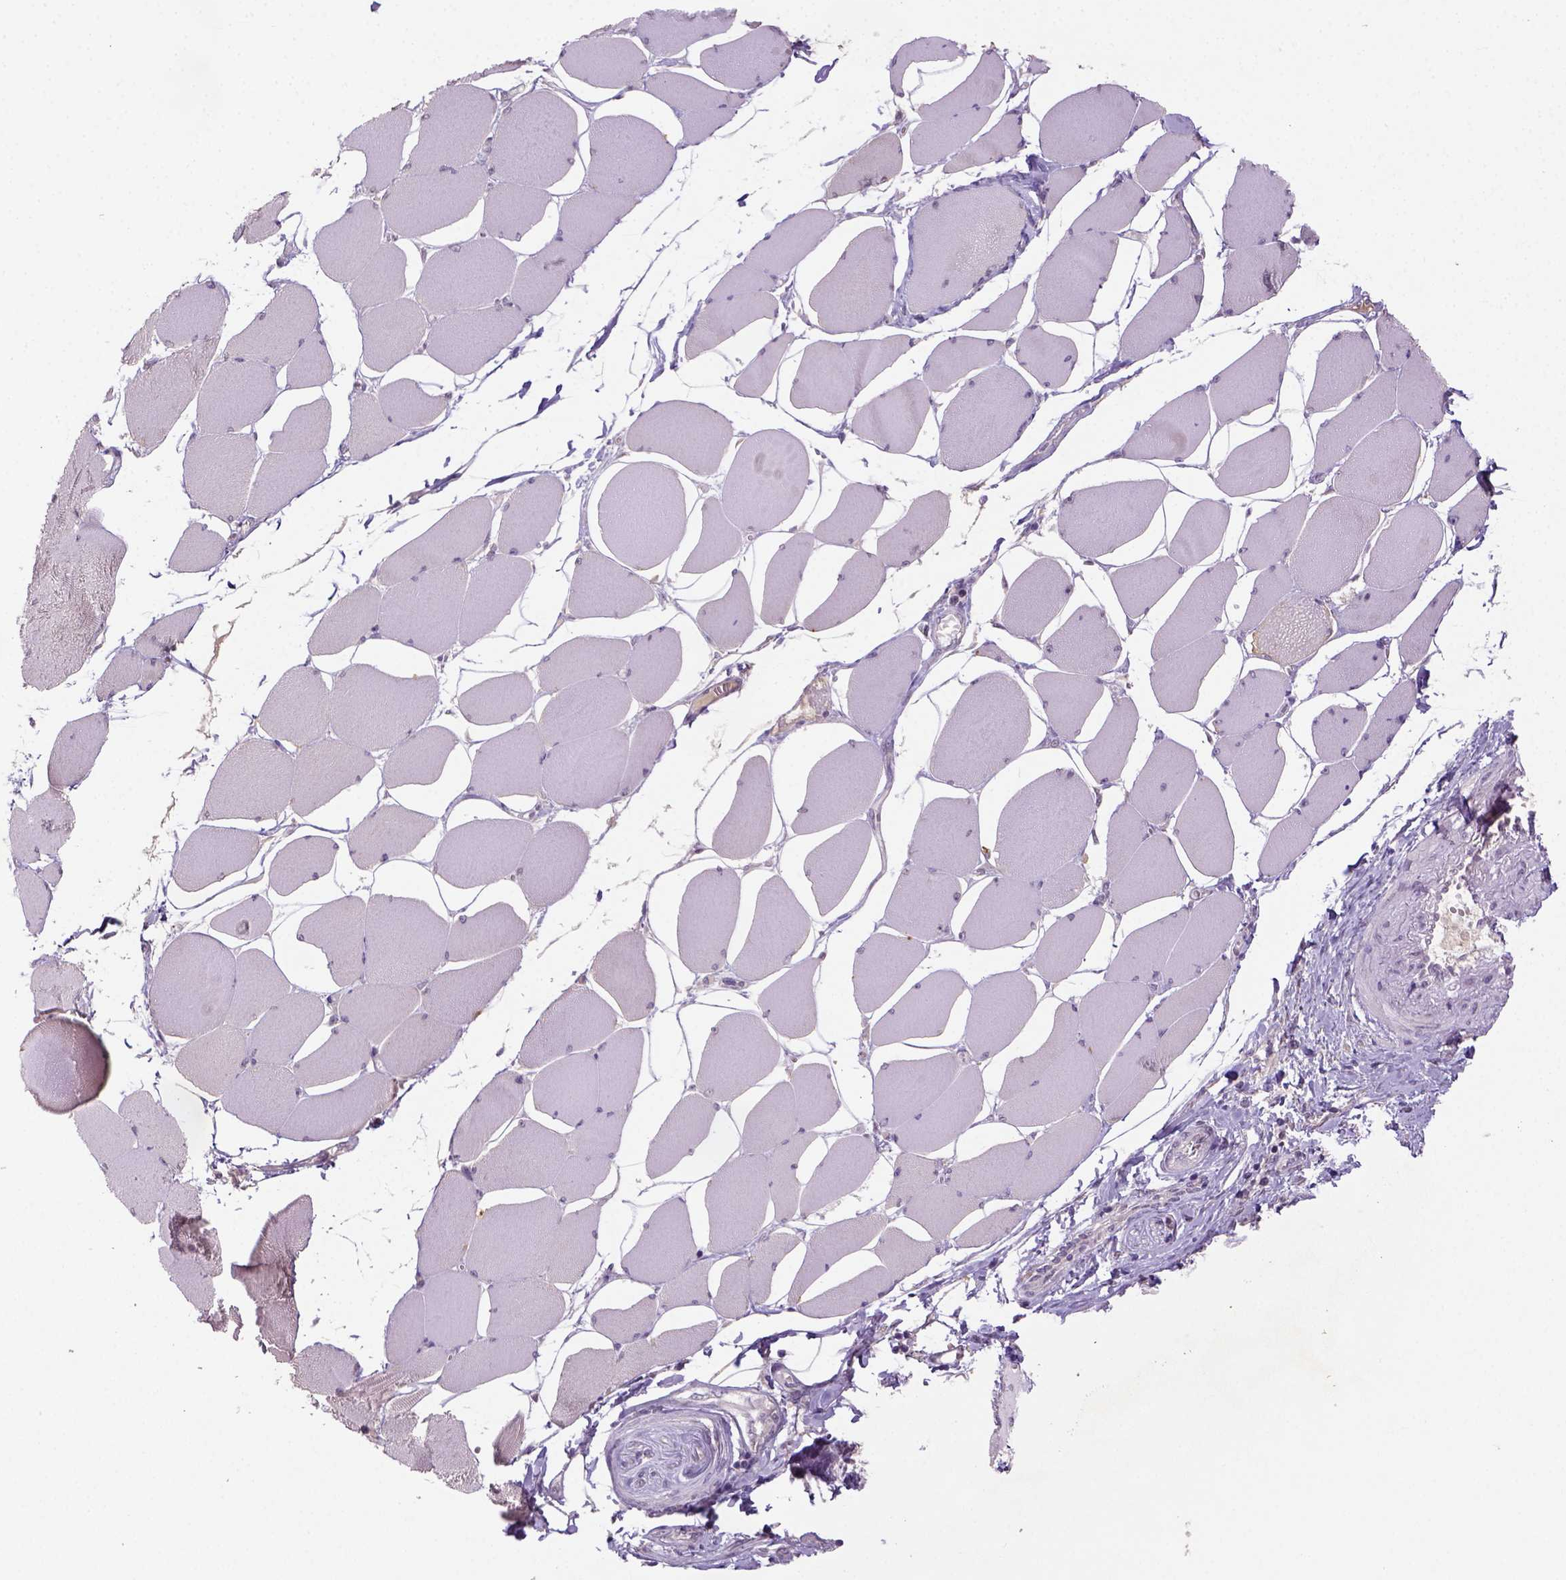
{"staining": {"intensity": "negative", "quantity": "none", "location": "none"}, "tissue": "skeletal muscle", "cell_type": "Myocytes", "image_type": "normal", "snomed": [{"axis": "morphology", "description": "Normal tissue, NOS"}, {"axis": "topography", "description": "Skeletal muscle"}], "caption": "There is no significant staining in myocytes of skeletal muscle. (Stains: DAB IHC with hematoxylin counter stain, Microscopy: brightfield microscopy at high magnification).", "gene": "NLGN2", "patient": {"sex": "female", "age": 75}}